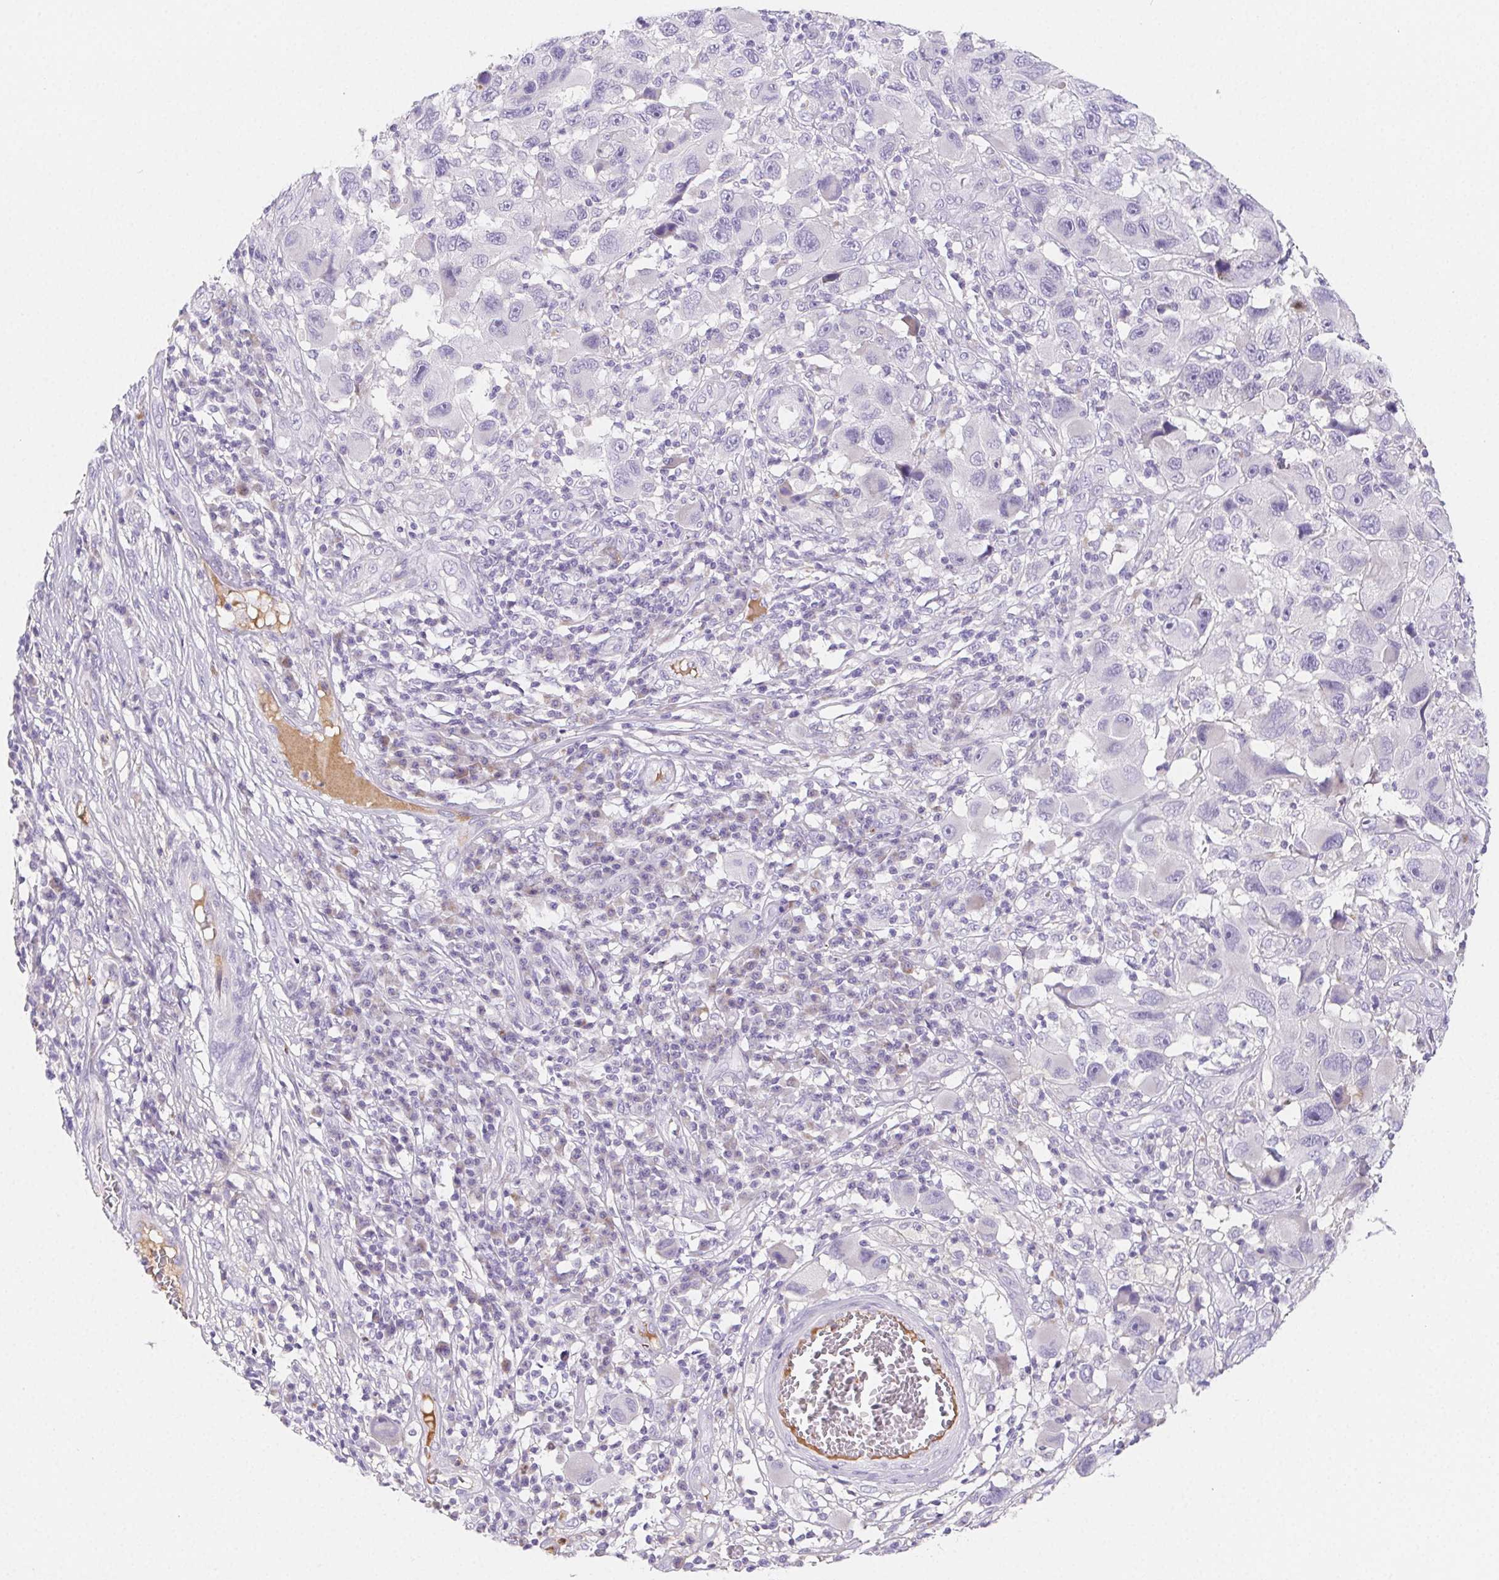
{"staining": {"intensity": "negative", "quantity": "none", "location": "none"}, "tissue": "melanoma", "cell_type": "Tumor cells", "image_type": "cancer", "snomed": [{"axis": "morphology", "description": "Malignant melanoma, NOS"}, {"axis": "topography", "description": "Skin"}], "caption": "The photomicrograph displays no significant expression in tumor cells of melanoma.", "gene": "ITIH2", "patient": {"sex": "male", "age": 53}}